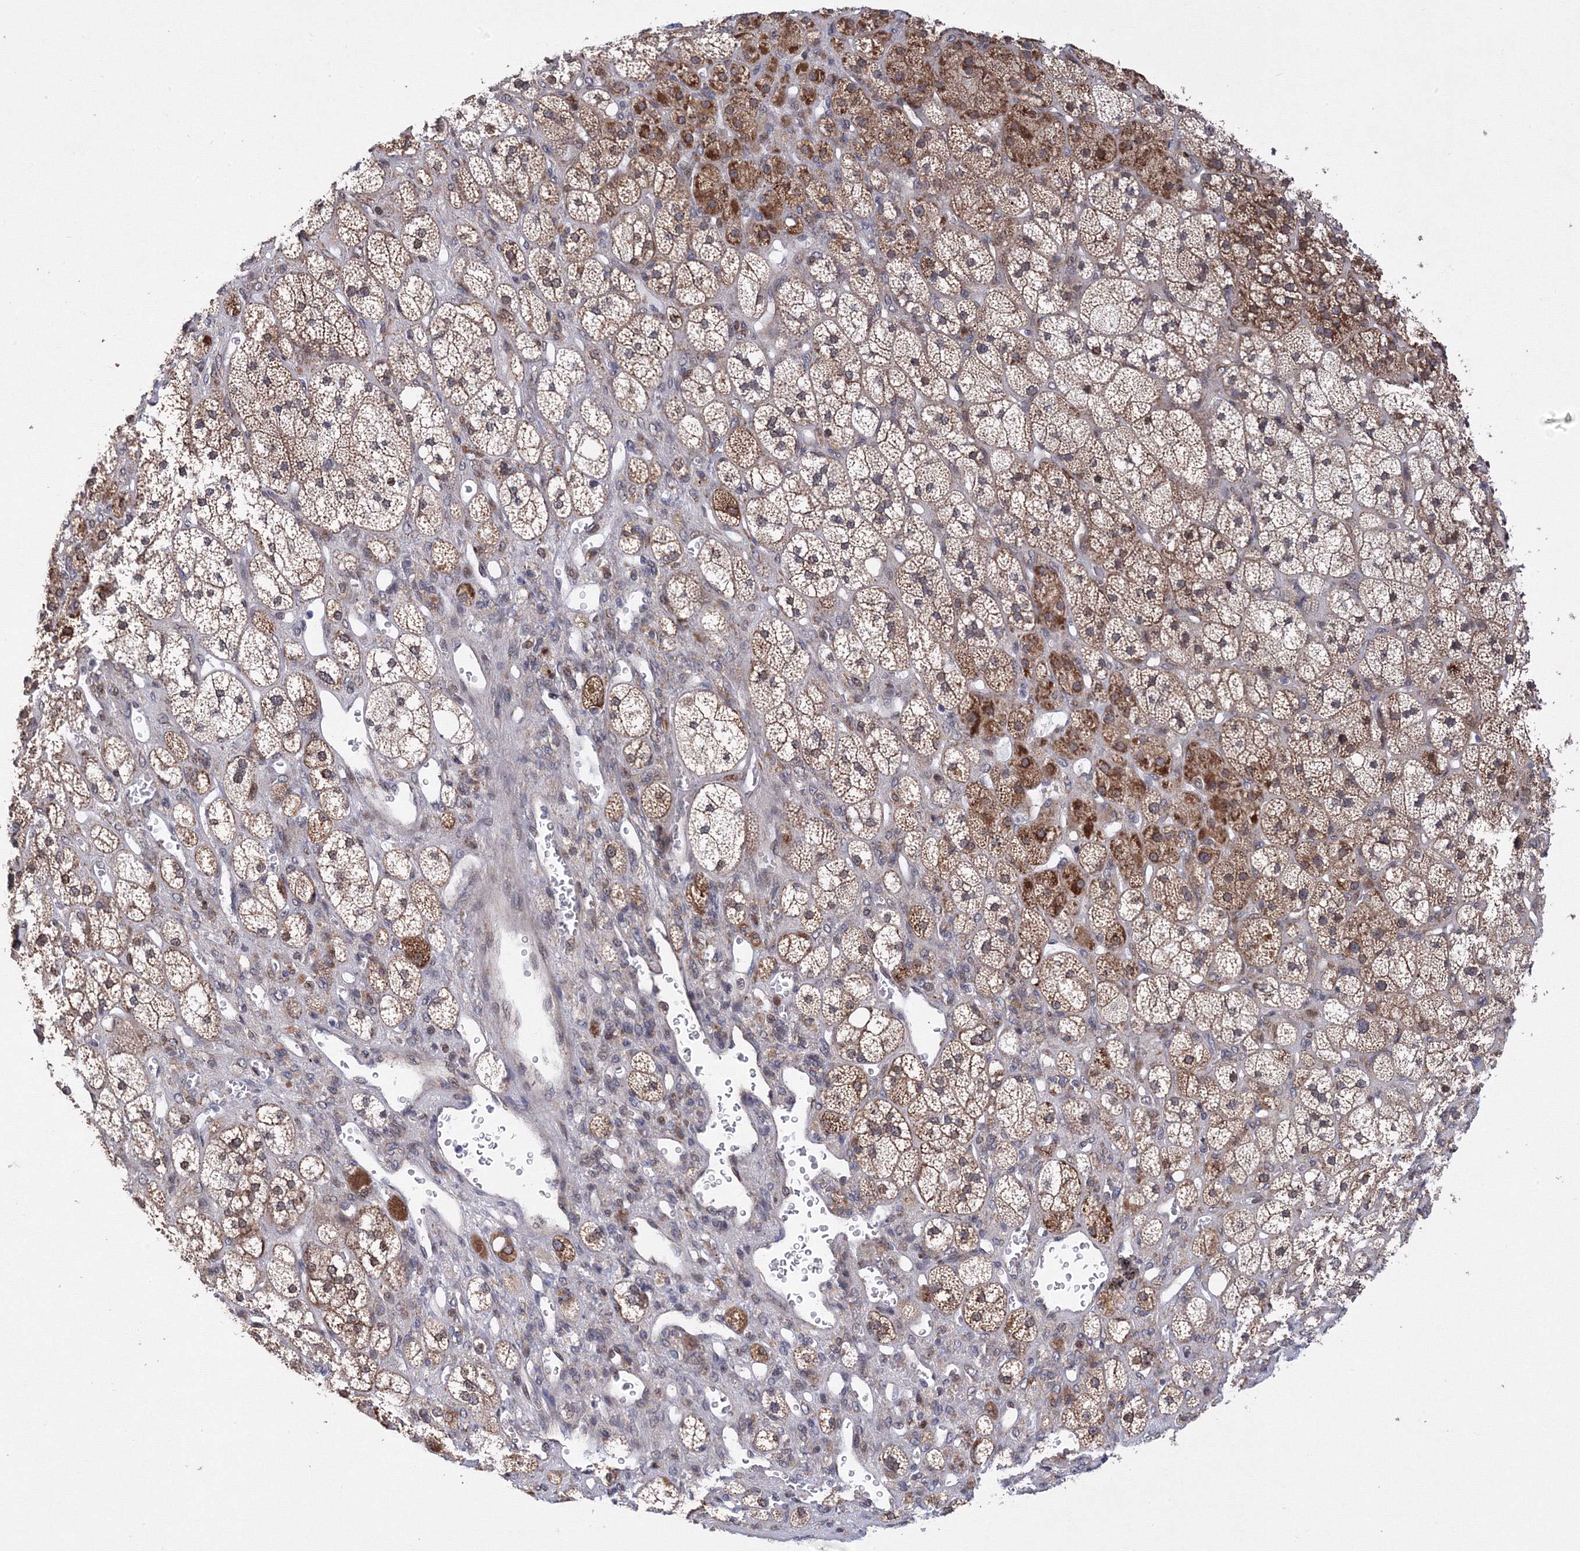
{"staining": {"intensity": "moderate", "quantity": ">75%", "location": "cytoplasmic/membranous"}, "tissue": "adrenal gland", "cell_type": "Glandular cells", "image_type": "normal", "snomed": [{"axis": "morphology", "description": "Normal tissue, NOS"}, {"axis": "topography", "description": "Adrenal gland"}], "caption": "High-magnification brightfield microscopy of unremarkable adrenal gland stained with DAB (3,3'-diaminobenzidine) (brown) and counterstained with hematoxylin (blue). glandular cells exhibit moderate cytoplasmic/membranous staining is identified in approximately>75% of cells. (Brightfield microscopy of DAB IHC at high magnification).", "gene": "GPN1", "patient": {"sex": "male", "age": 61}}